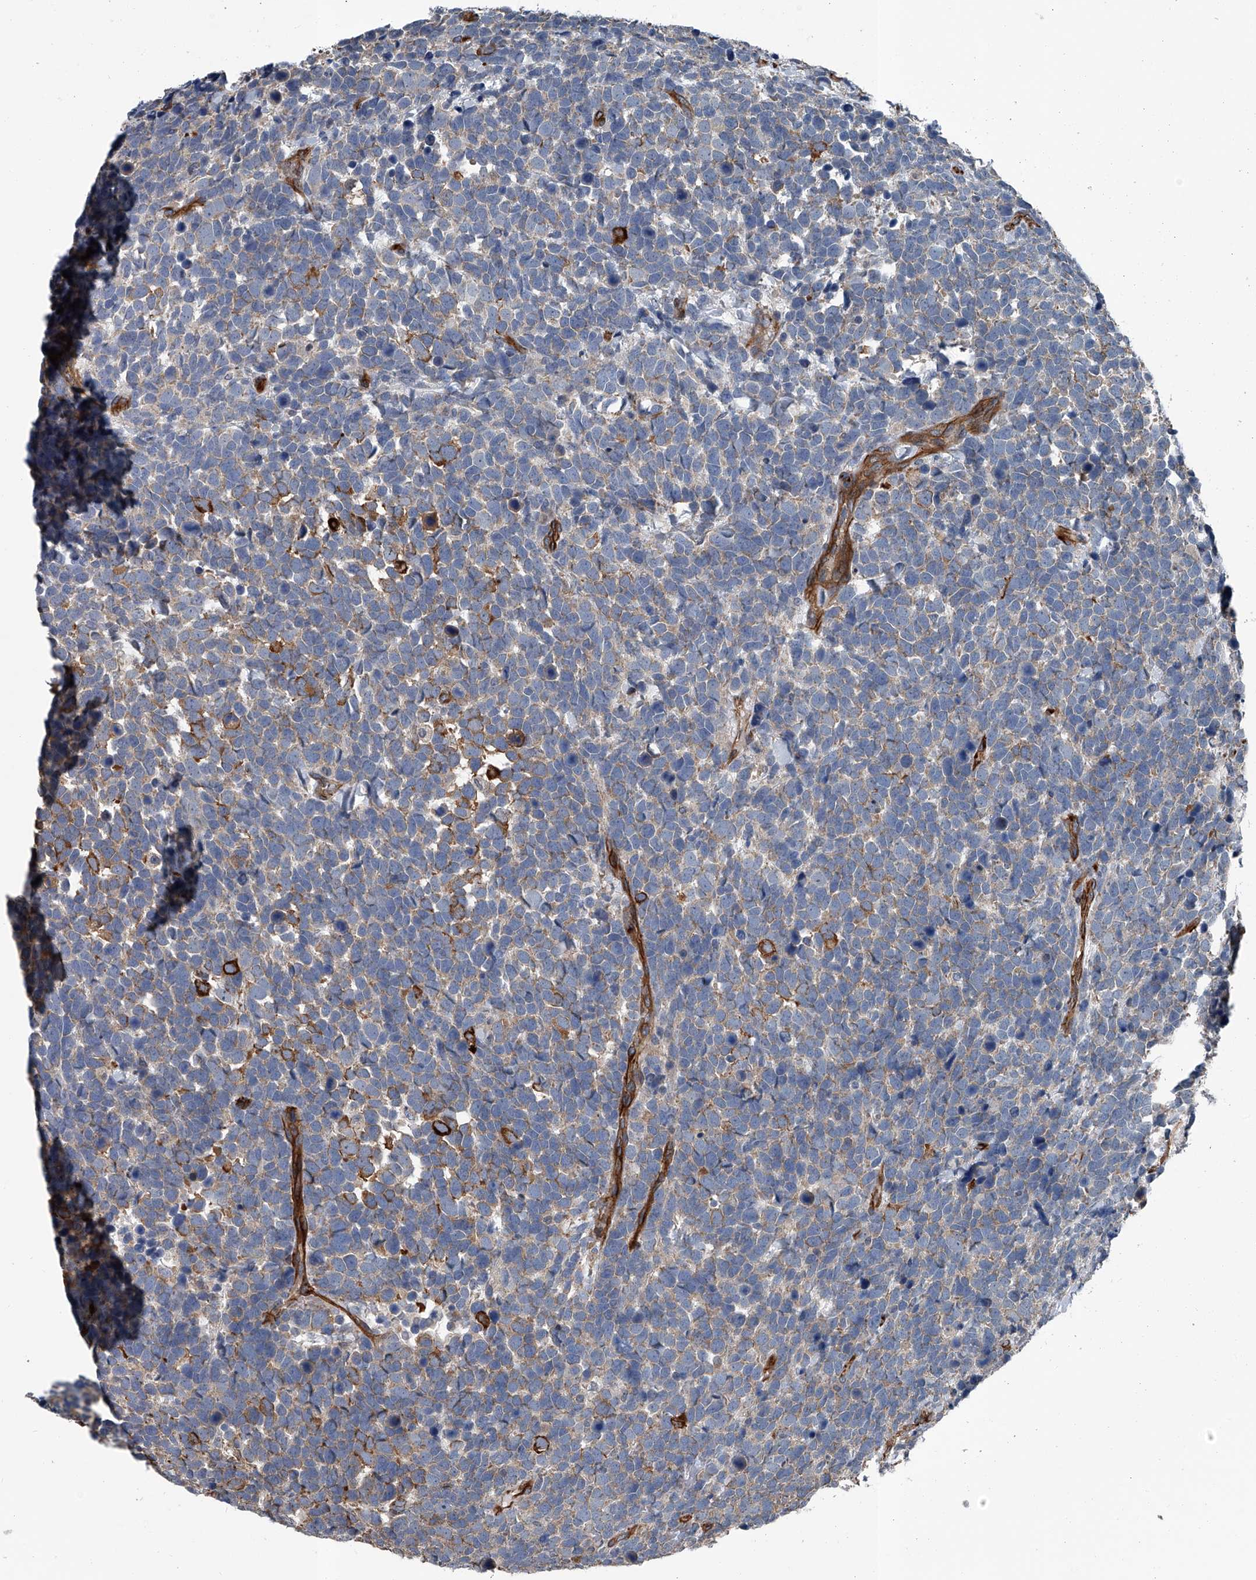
{"staining": {"intensity": "moderate", "quantity": "<25%", "location": "cytoplasmic/membranous"}, "tissue": "urothelial cancer", "cell_type": "Tumor cells", "image_type": "cancer", "snomed": [{"axis": "morphology", "description": "Urothelial carcinoma, High grade"}, {"axis": "topography", "description": "Urinary bladder"}], "caption": "Brown immunohistochemical staining in human urothelial cancer shows moderate cytoplasmic/membranous expression in about <25% of tumor cells.", "gene": "LDLRAD2", "patient": {"sex": "female", "age": 82}}